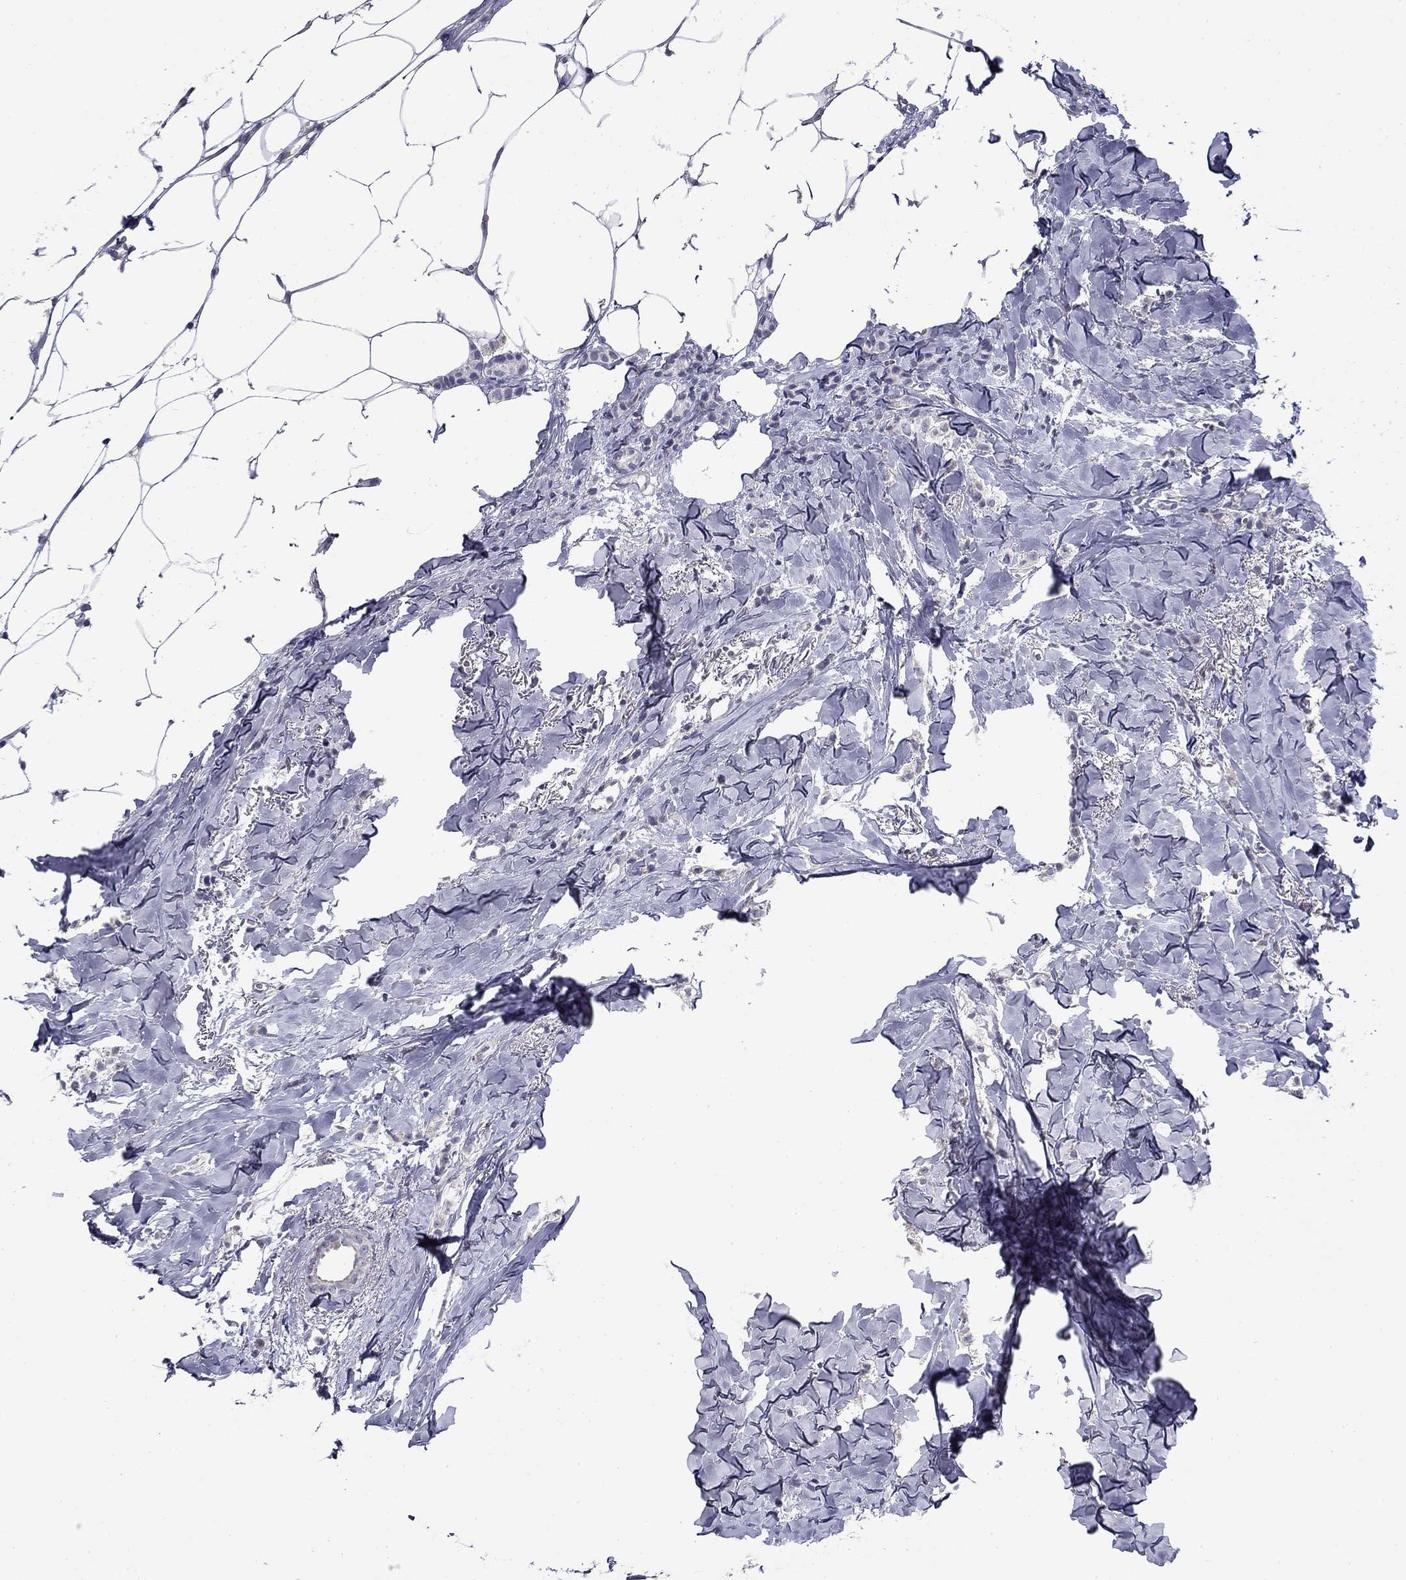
{"staining": {"intensity": "negative", "quantity": "none", "location": "none"}, "tissue": "breast cancer", "cell_type": "Tumor cells", "image_type": "cancer", "snomed": [{"axis": "morphology", "description": "Duct carcinoma"}, {"axis": "topography", "description": "Breast"}], "caption": "Tumor cells are negative for protein expression in human breast cancer (invasive ductal carcinoma). (IHC, brightfield microscopy, high magnification).", "gene": "SPATA7", "patient": {"sex": "female", "age": 85}}